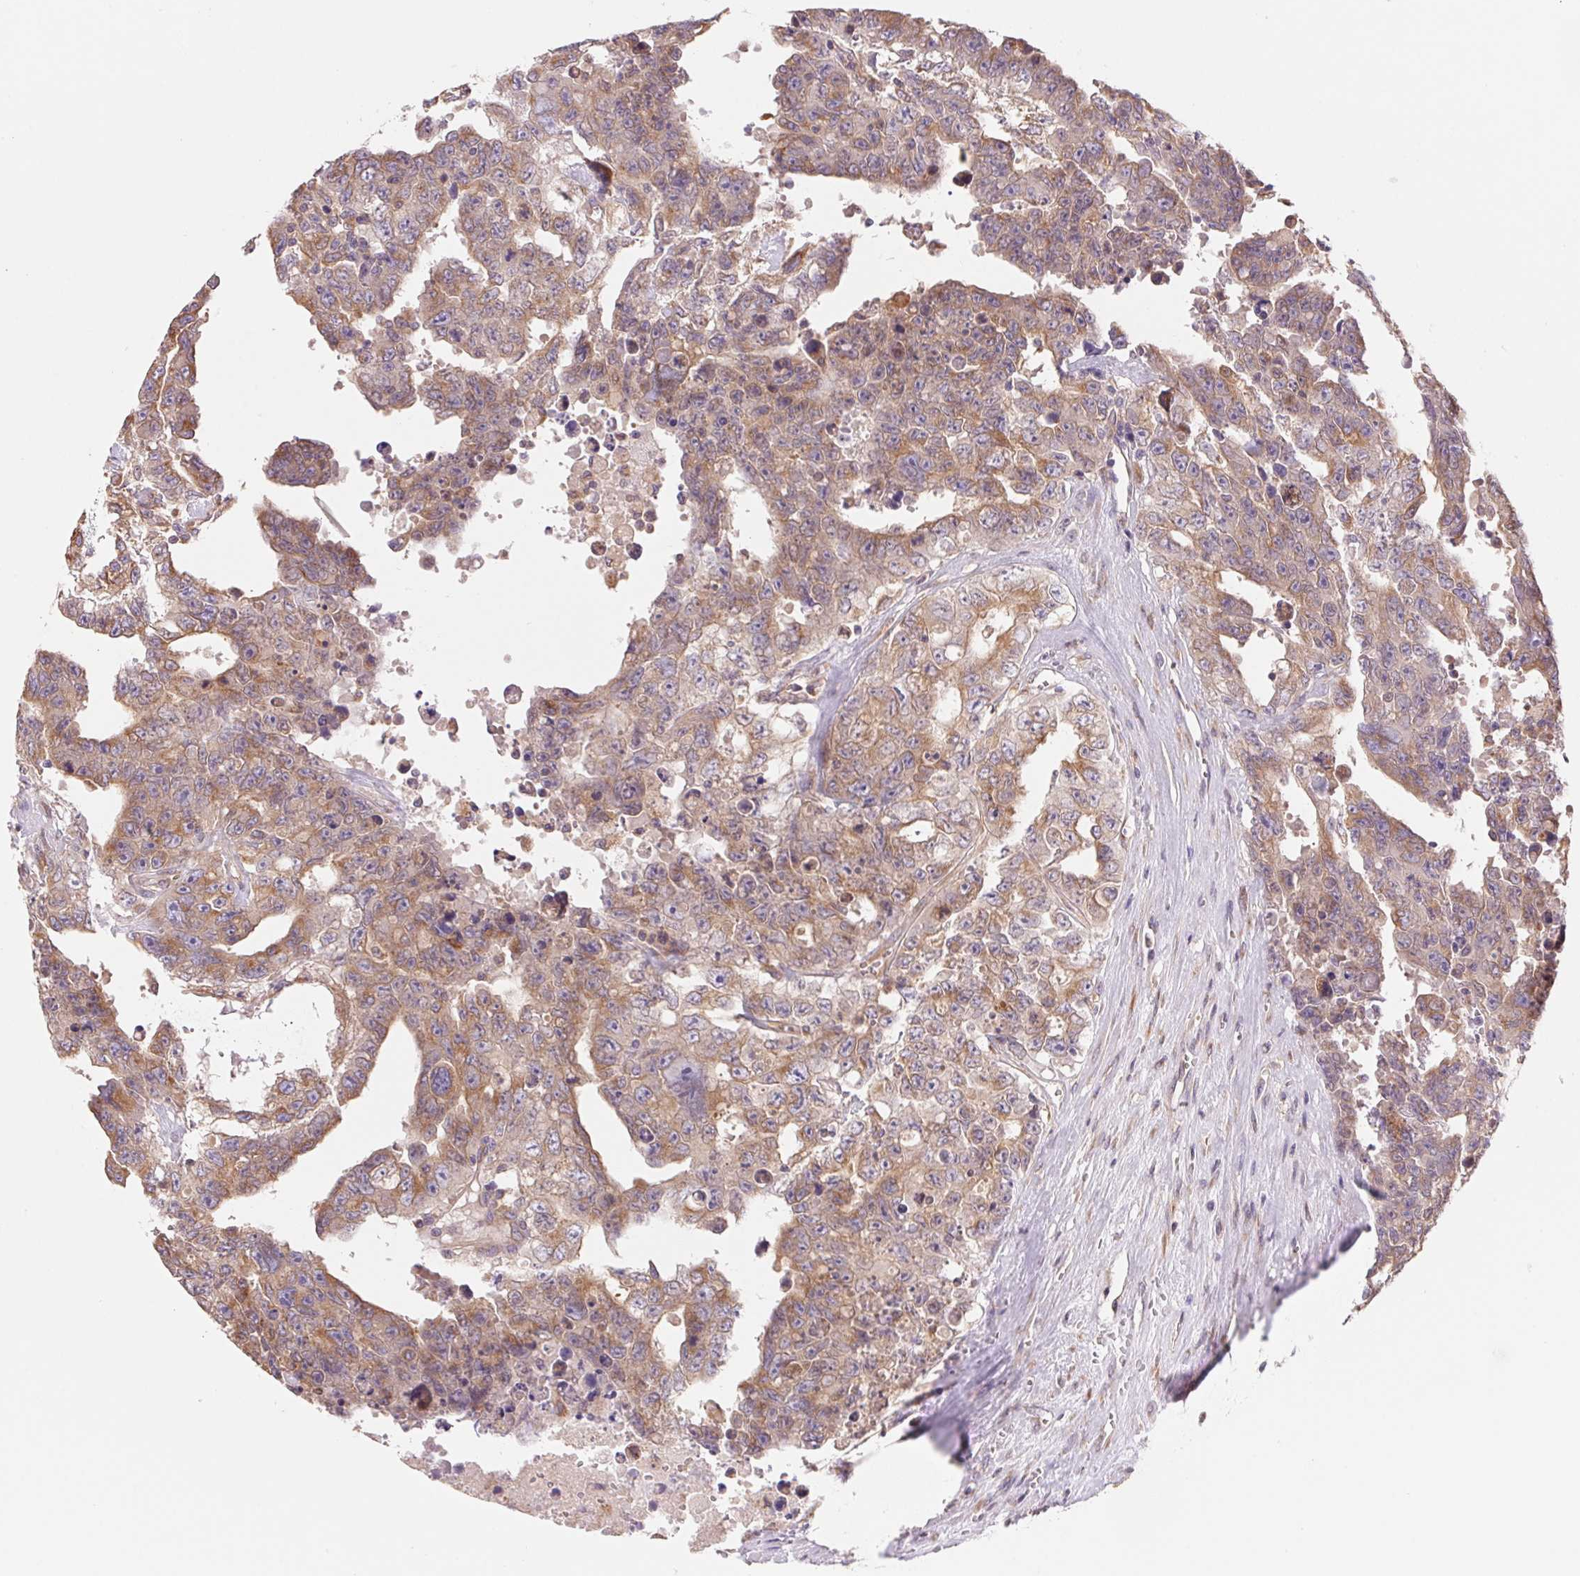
{"staining": {"intensity": "moderate", "quantity": ">75%", "location": "cytoplasmic/membranous"}, "tissue": "testis cancer", "cell_type": "Tumor cells", "image_type": "cancer", "snomed": [{"axis": "morphology", "description": "Carcinoma, Embryonal, NOS"}, {"axis": "topography", "description": "Testis"}], "caption": "Immunohistochemistry (IHC) of human testis cancer shows medium levels of moderate cytoplasmic/membranous staining in about >75% of tumor cells.", "gene": "RAB1A", "patient": {"sex": "male", "age": 24}}